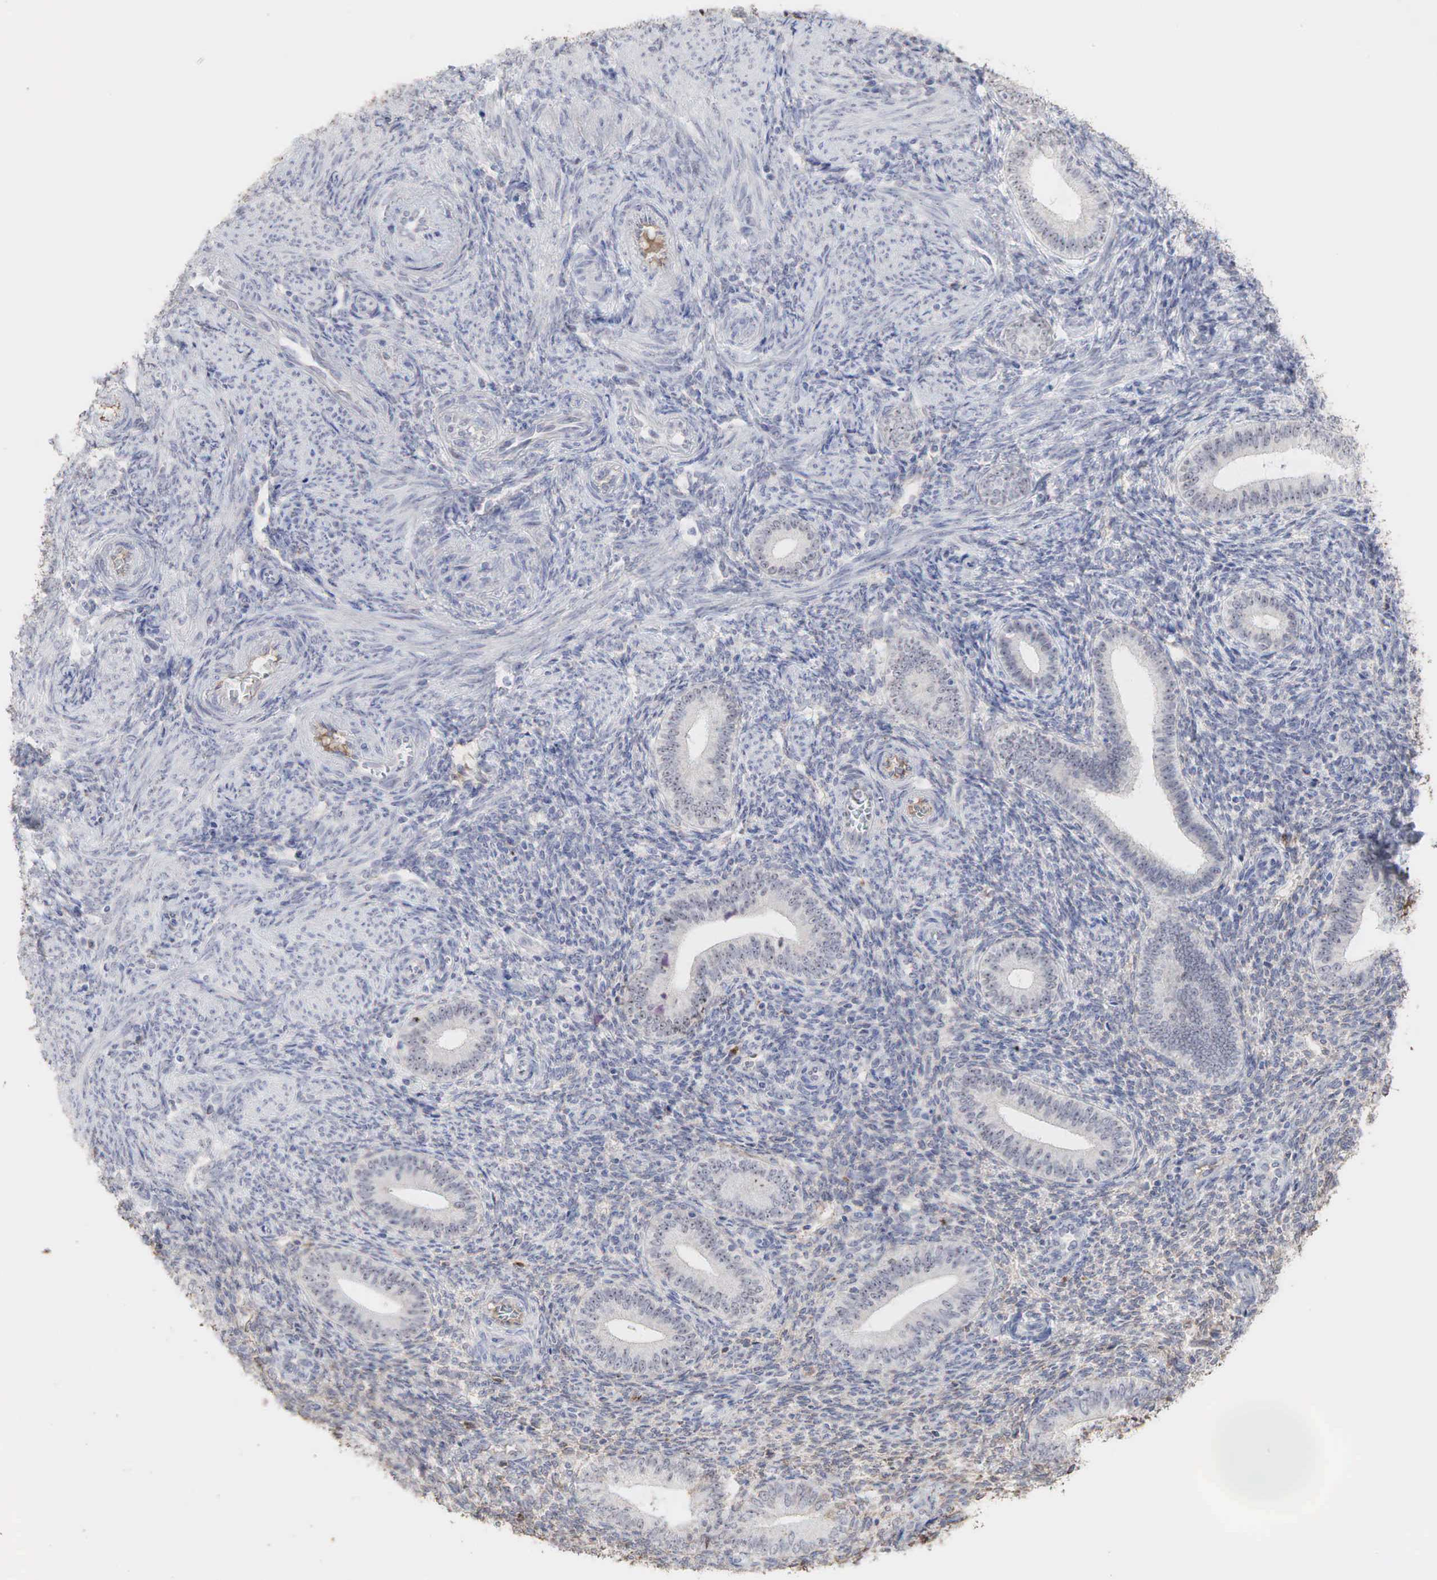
{"staining": {"intensity": "weak", "quantity": "<25%", "location": "nuclear"}, "tissue": "endometrium", "cell_type": "Cells in endometrial stroma", "image_type": "normal", "snomed": [{"axis": "morphology", "description": "Normal tissue, NOS"}, {"axis": "topography", "description": "Endometrium"}], "caption": "The immunohistochemistry histopathology image has no significant expression in cells in endometrial stroma of endometrium.", "gene": "DKC1", "patient": {"sex": "female", "age": 35}}